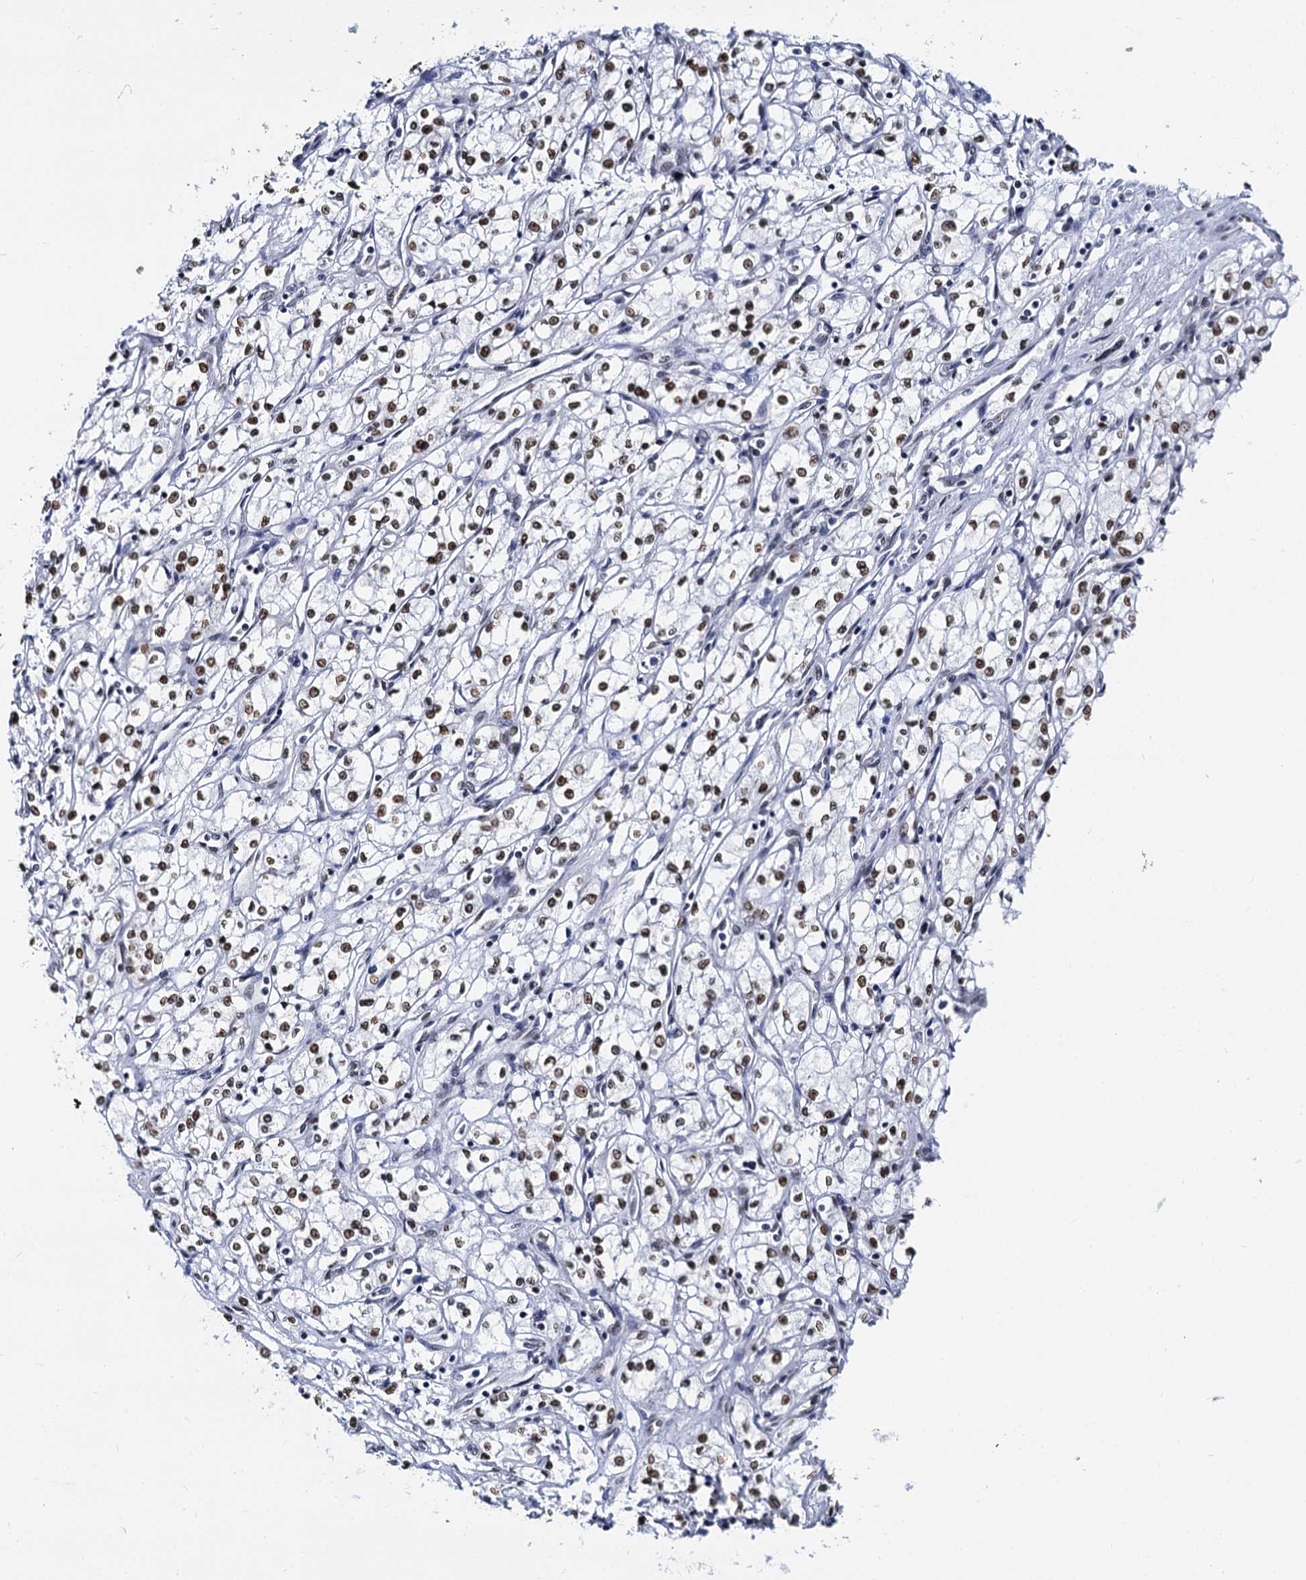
{"staining": {"intensity": "moderate", "quantity": ">75%", "location": "nuclear"}, "tissue": "renal cancer", "cell_type": "Tumor cells", "image_type": "cancer", "snomed": [{"axis": "morphology", "description": "Adenocarcinoma, NOS"}, {"axis": "topography", "description": "Kidney"}], "caption": "IHC image of adenocarcinoma (renal) stained for a protein (brown), which reveals medium levels of moderate nuclear expression in about >75% of tumor cells.", "gene": "CMAS", "patient": {"sex": "male", "age": 59}}